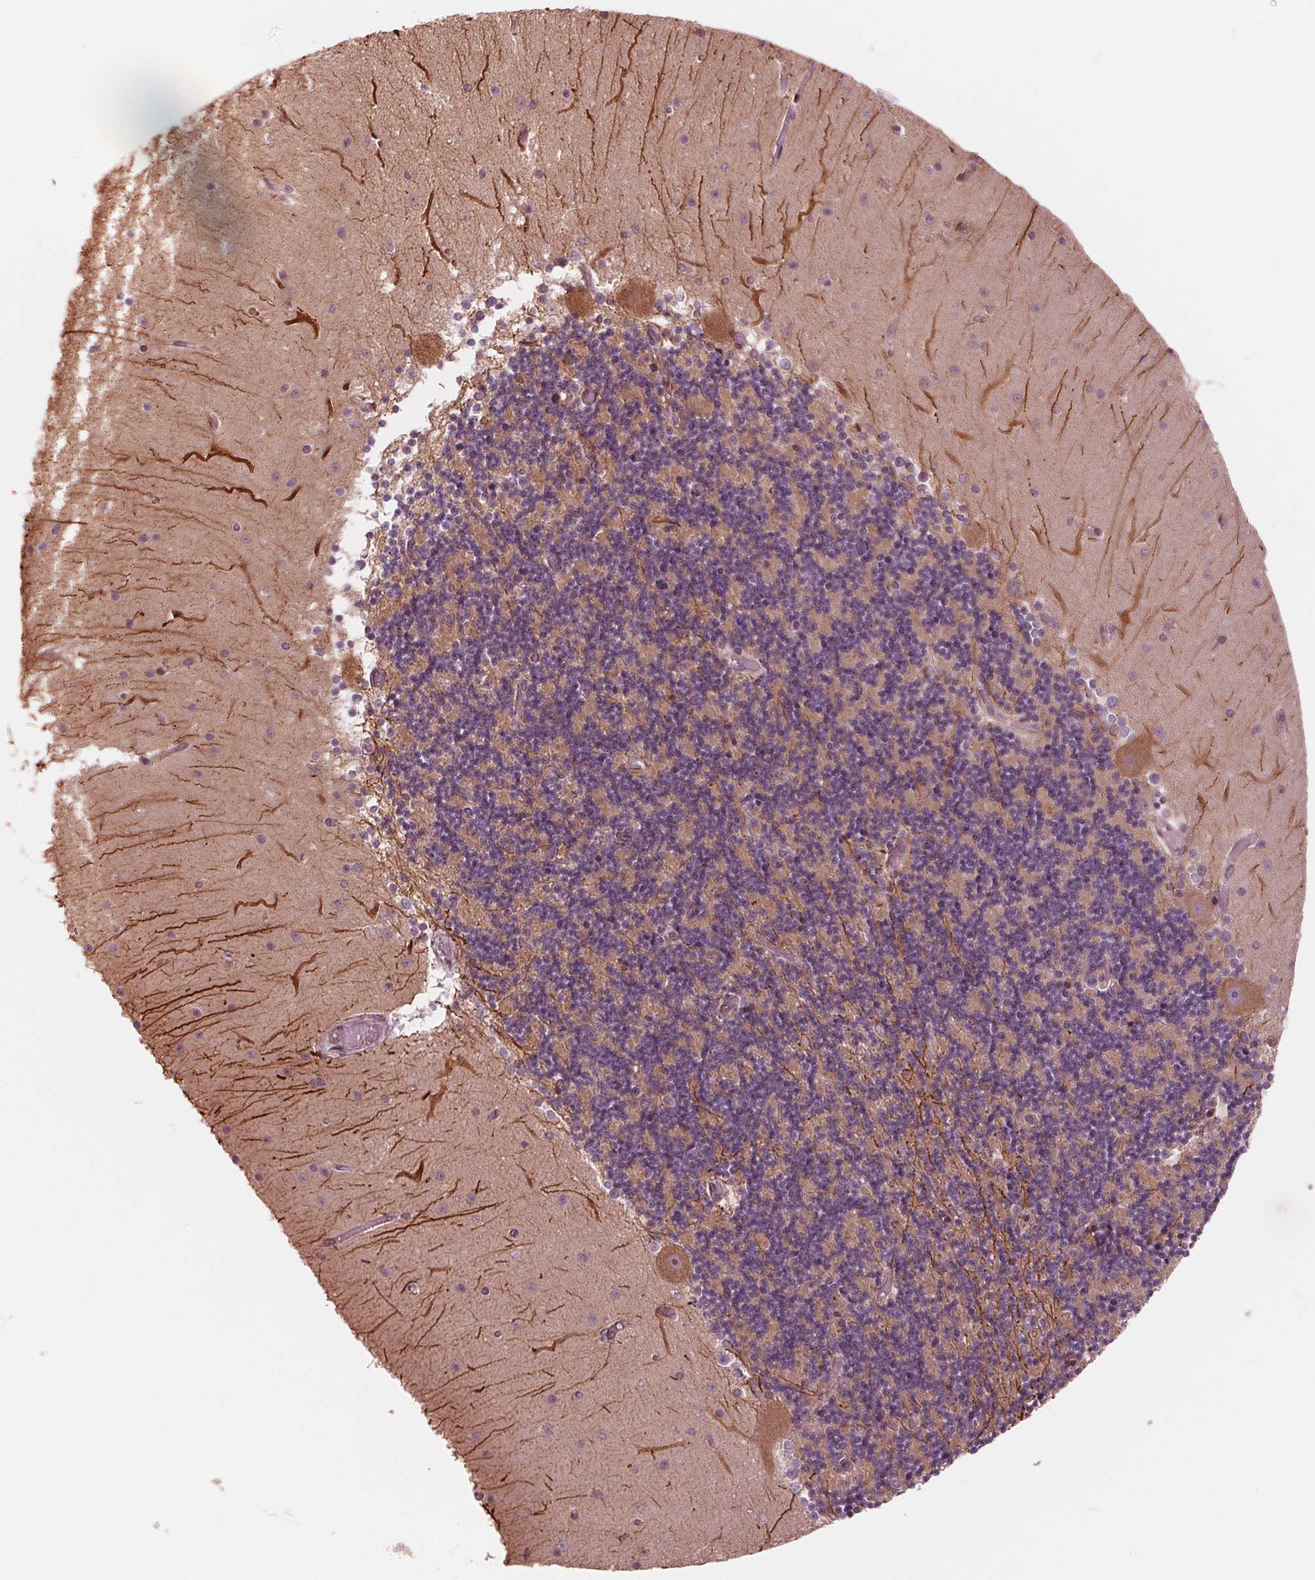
{"staining": {"intensity": "weak", "quantity": ">75%", "location": "cytoplasmic/membranous"}, "tissue": "cerebellum", "cell_type": "Cells in granular layer", "image_type": "normal", "snomed": [{"axis": "morphology", "description": "Normal tissue, NOS"}, {"axis": "topography", "description": "Cerebellum"}], "caption": "Brown immunohistochemical staining in unremarkable human cerebellum exhibits weak cytoplasmic/membranous staining in about >75% of cells in granular layer.", "gene": "CMIP", "patient": {"sex": "female", "age": 28}}